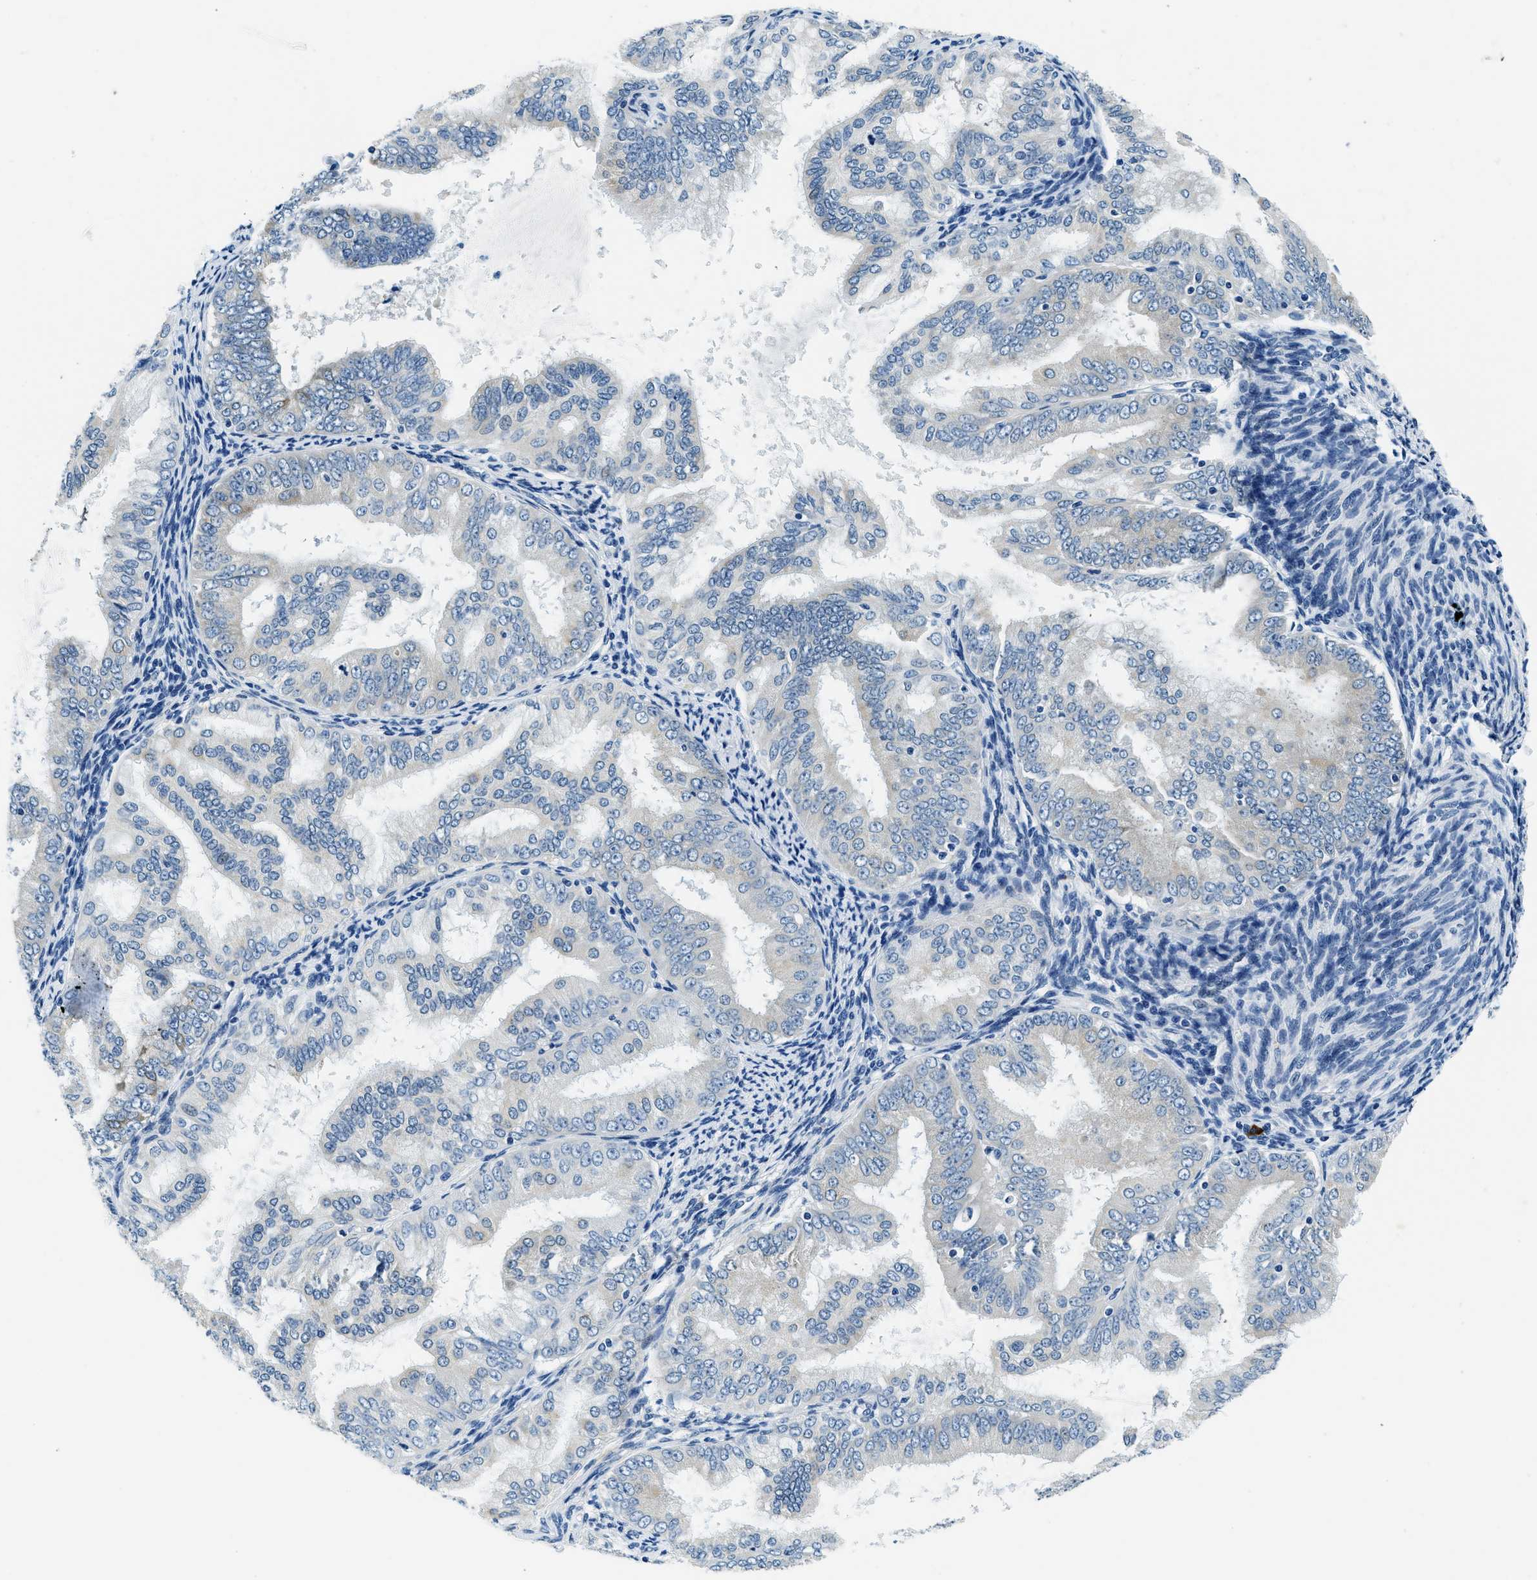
{"staining": {"intensity": "weak", "quantity": "<25%", "location": "cytoplasmic/membranous"}, "tissue": "endometrial cancer", "cell_type": "Tumor cells", "image_type": "cancer", "snomed": [{"axis": "morphology", "description": "Adenocarcinoma, NOS"}, {"axis": "topography", "description": "Endometrium"}], "caption": "There is no significant staining in tumor cells of adenocarcinoma (endometrial).", "gene": "UBAC2", "patient": {"sex": "female", "age": 63}}